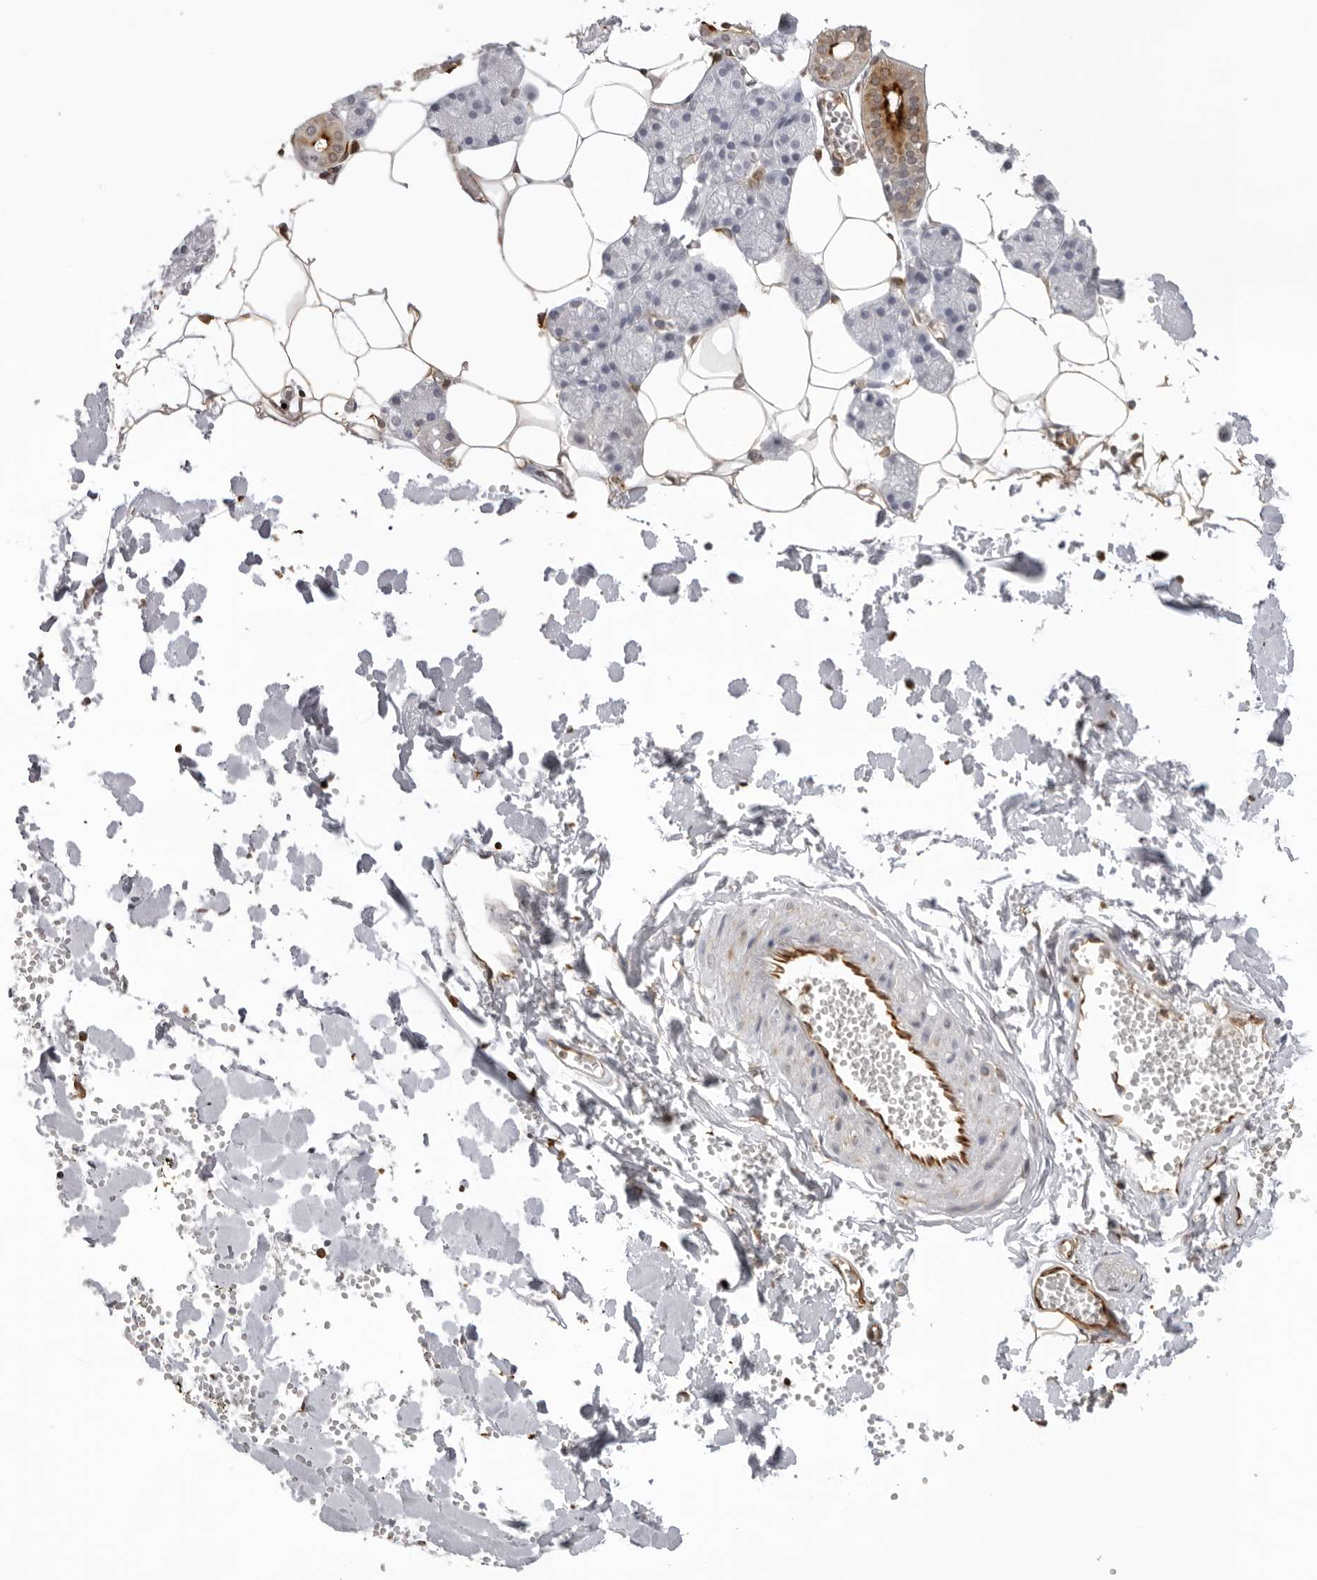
{"staining": {"intensity": "moderate", "quantity": "<25%", "location": "cytoplasmic/membranous"}, "tissue": "salivary gland", "cell_type": "Glandular cells", "image_type": "normal", "snomed": [{"axis": "morphology", "description": "Normal tissue, NOS"}, {"axis": "topography", "description": "Salivary gland"}], "caption": "A high-resolution photomicrograph shows immunohistochemistry staining of benign salivary gland, which reveals moderate cytoplasmic/membranous positivity in about <25% of glandular cells. (DAB = brown stain, brightfield microscopy at high magnification).", "gene": "DYNLT5", "patient": {"sex": "male", "age": 62}}